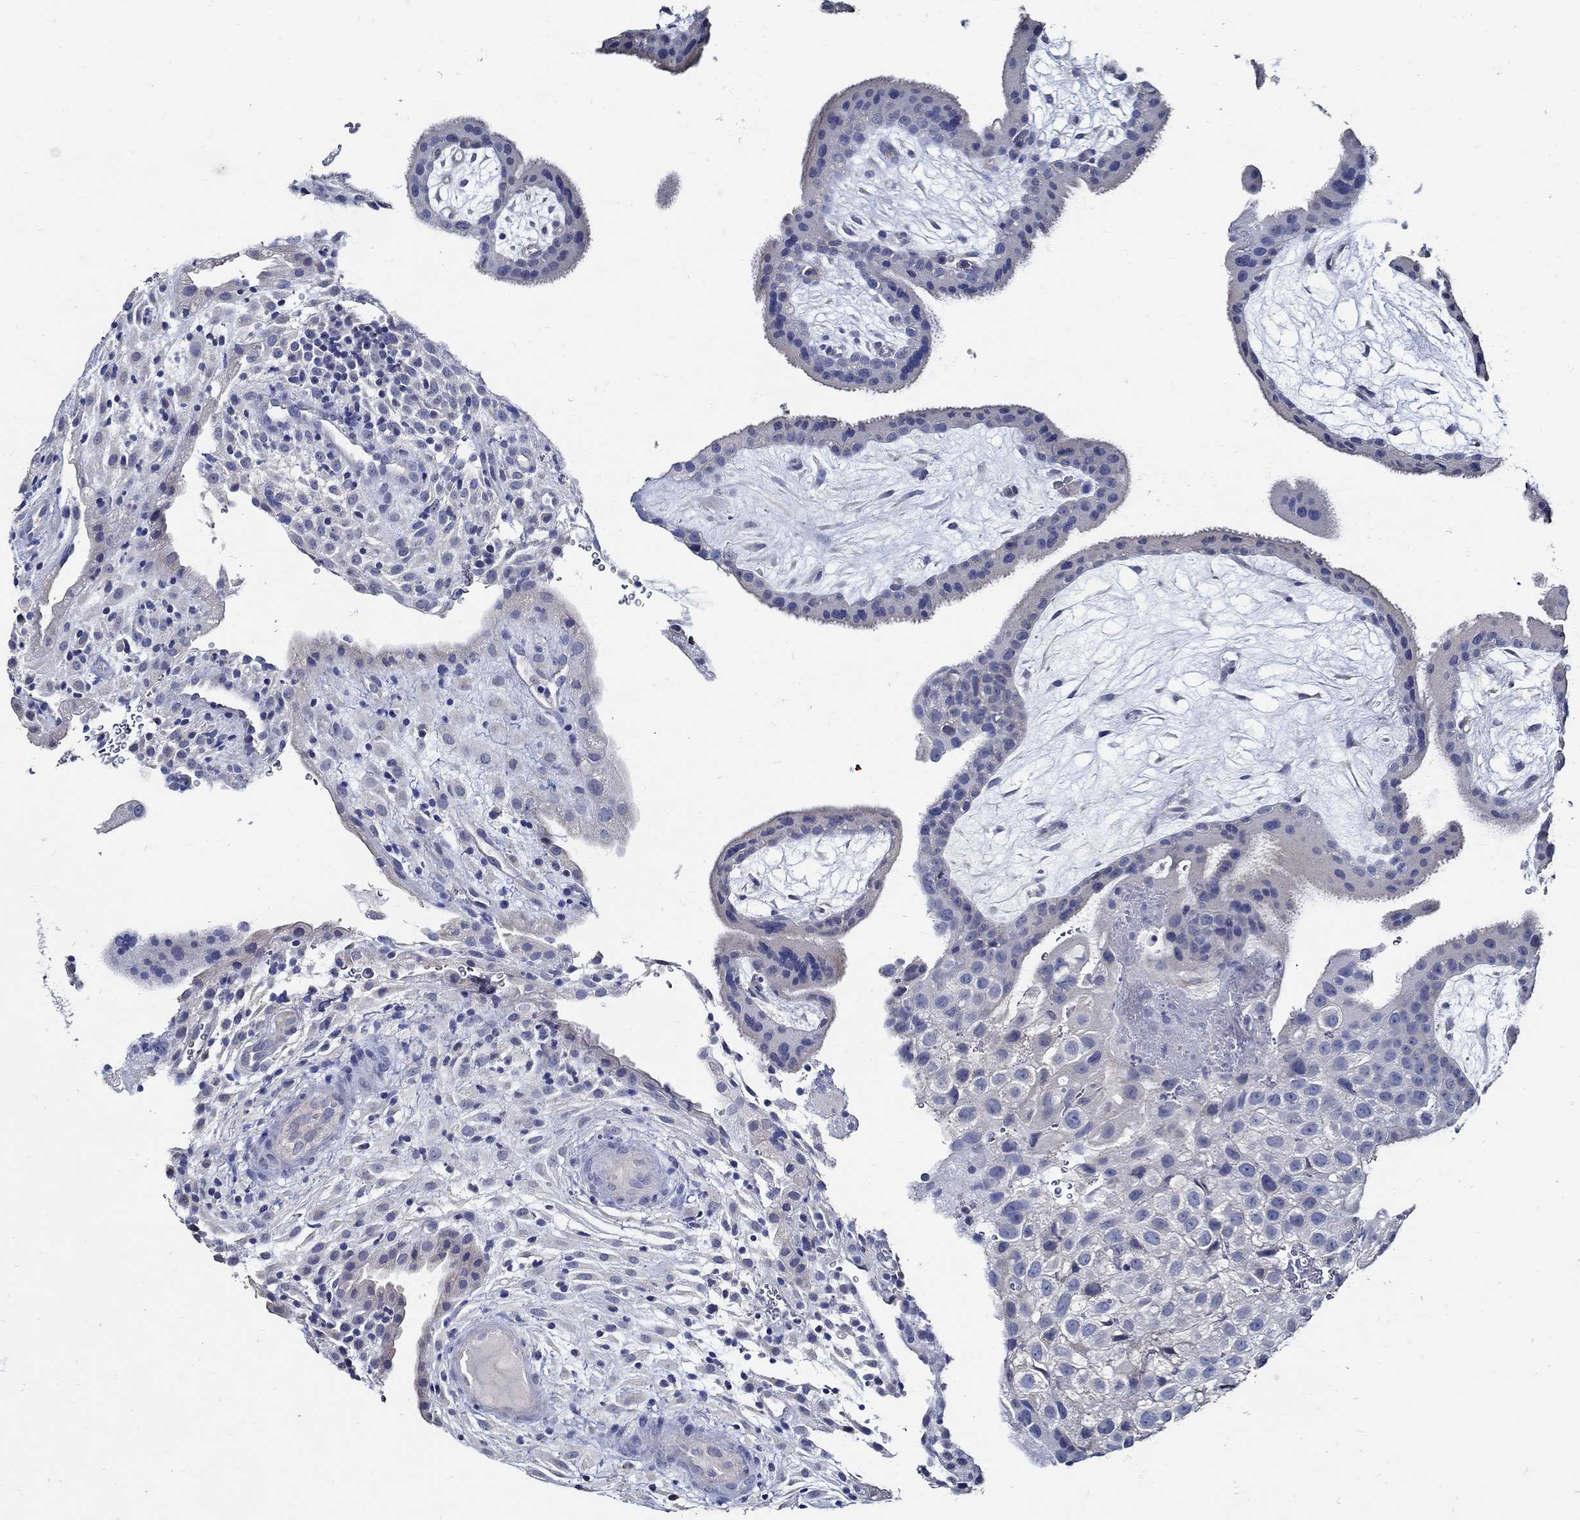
{"staining": {"intensity": "negative", "quantity": "none", "location": "none"}, "tissue": "placenta", "cell_type": "Decidual cells", "image_type": "normal", "snomed": [{"axis": "morphology", "description": "Normal tissue, NOS"}, {"axis": "topography", "description": "Placenta"}], "caption": "Immunohistochemical staining of benign human placenta reveals no significant expression in decidual cells.", "gene": "PRX", "patient": {"sex": "female", "age": 19}}